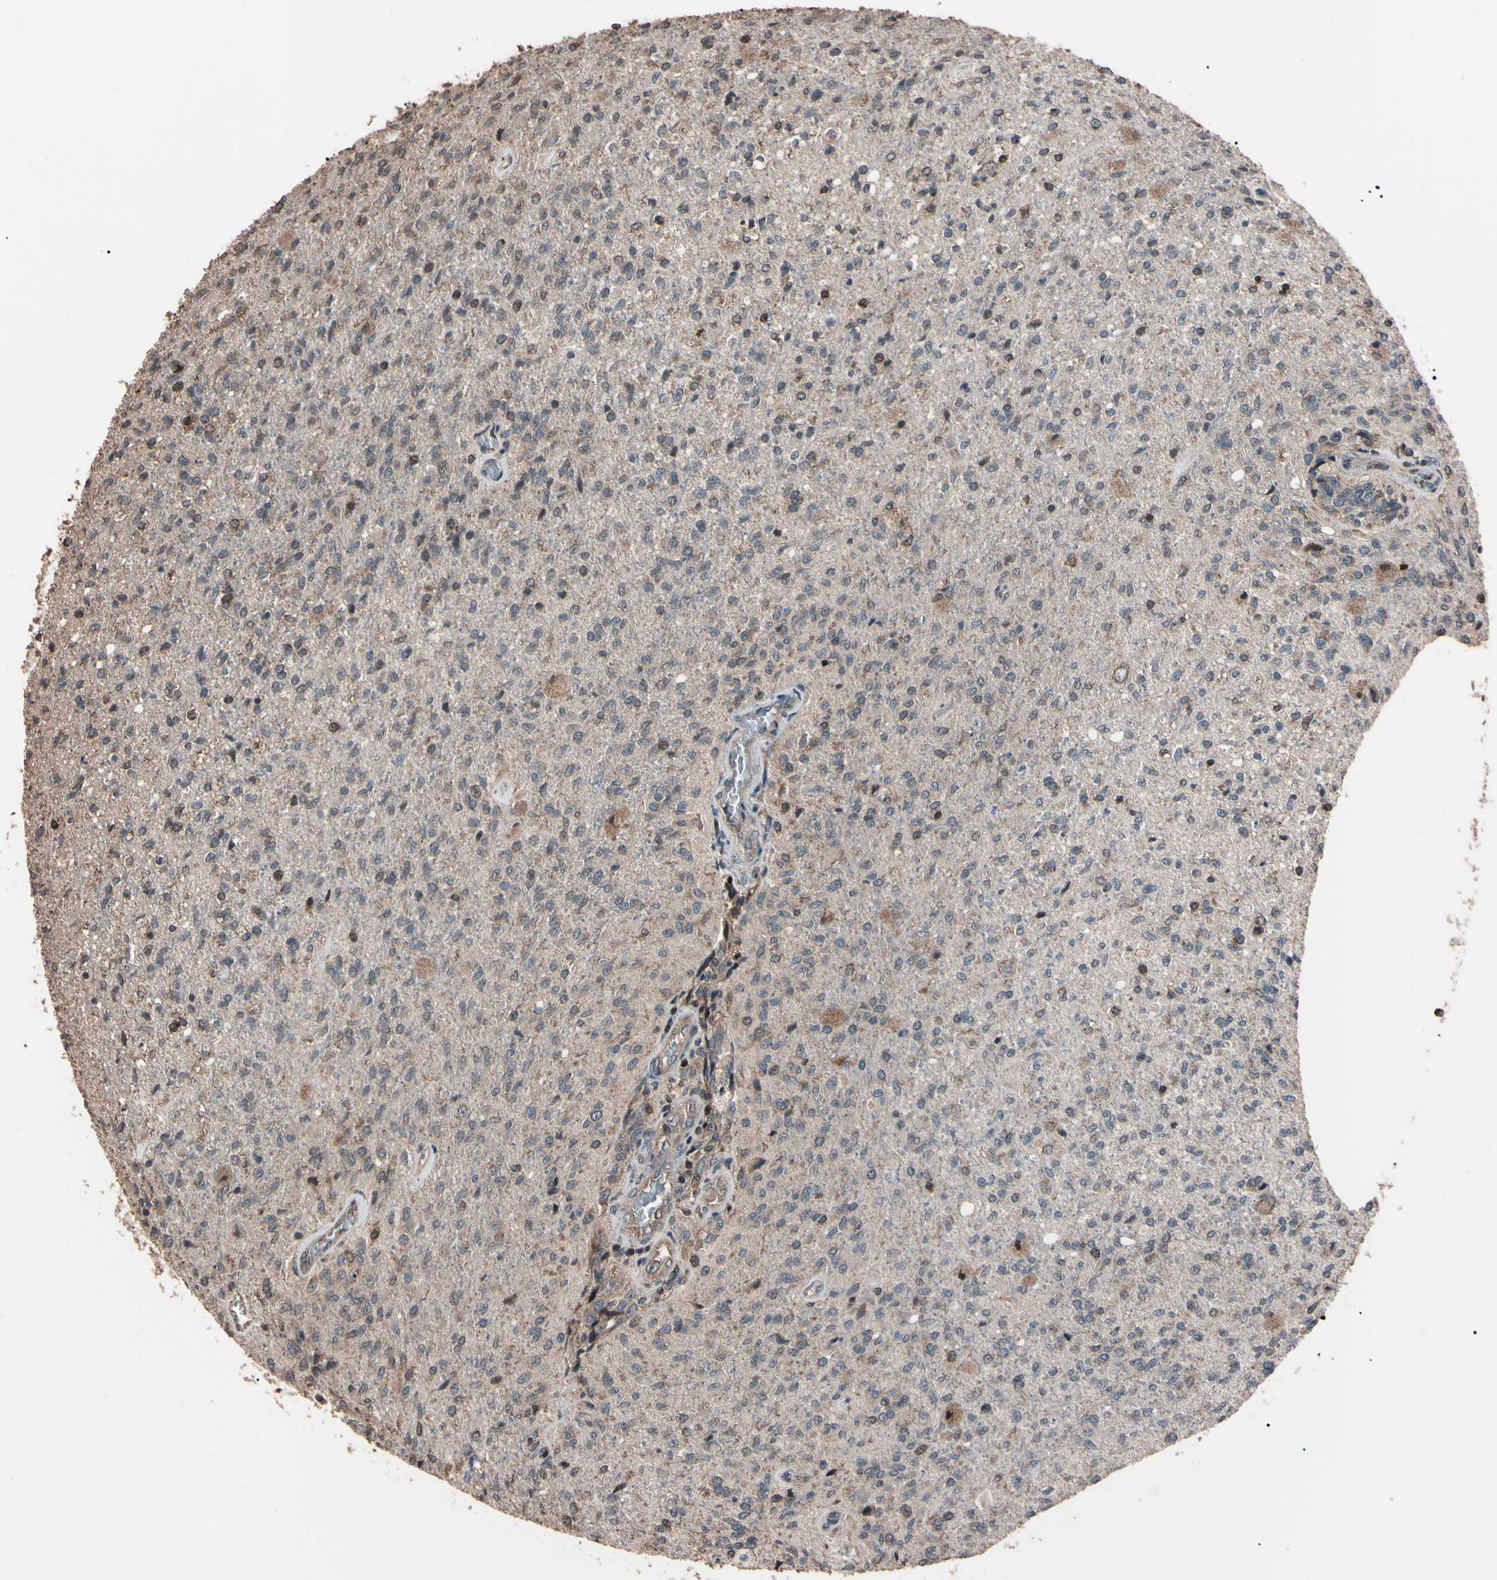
{"staining": {"intensity": "weak", "quantity": "25%-75%", "location": "cytoplasmic/membranous"}, "tissue": "glioma", "cell_type": "Tumor cells", "image_type": "cancer", "snomed": [{"axis": "morphology", "description": "Normal tissue, NOS"}, {"axis": "morphology", "description": "Glioma, malignant, High grade"}, {"axis": "topography", "description": "Cerebral cortex"}], "caption": "Human glioma stained for a protein (brown) shows weak cytoplasmic/membranous positive staining in about 25%-75% of tumor cells.", "gene": "TNFRSF1A", "patient": {"sex": "male", "age": 77}}